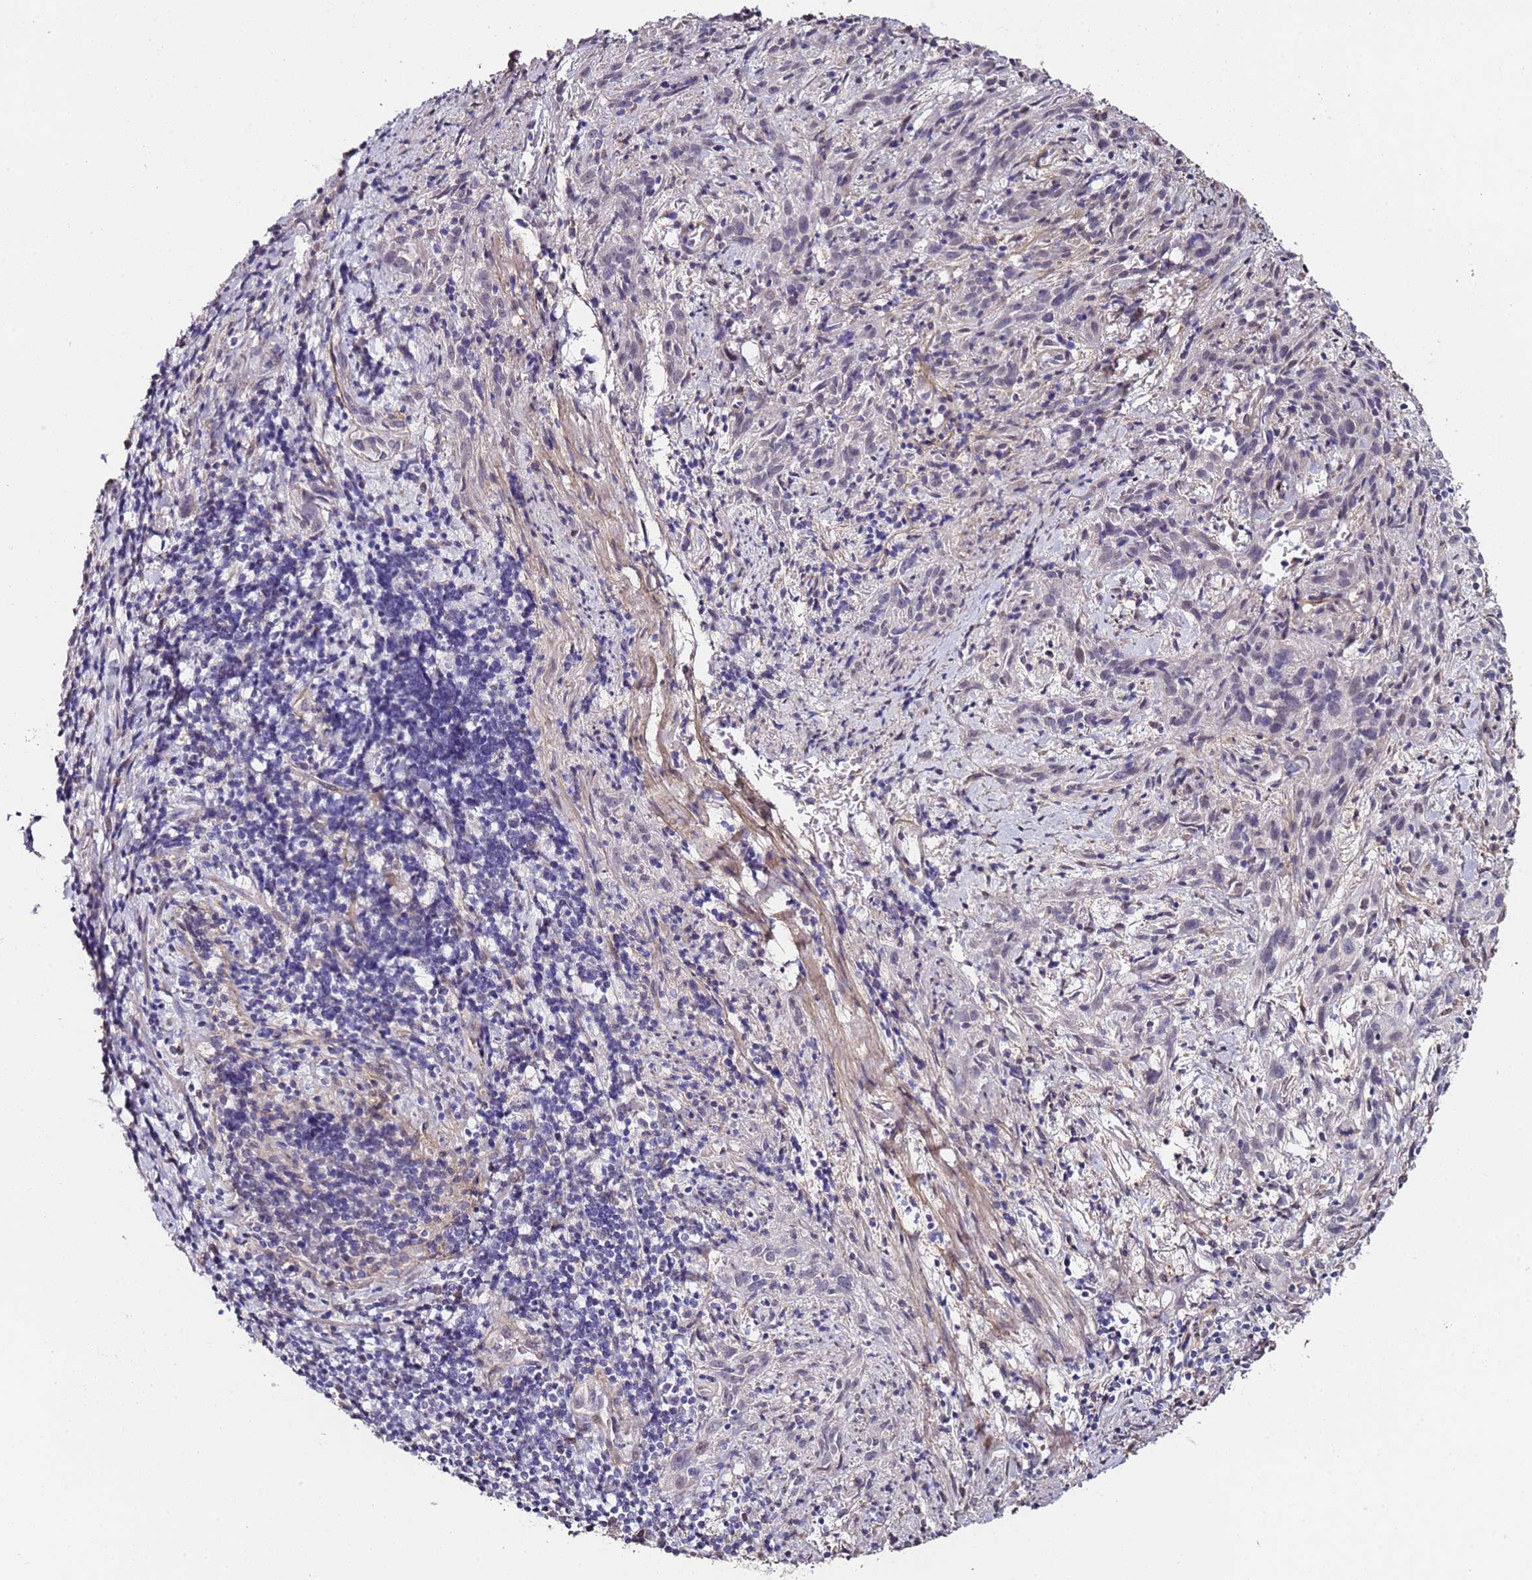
{"staining": {"intensity": "negative", "quantity": "none", "location": "none"}, "tissue": "cervical cancer", "cell_type": "Tumor cells", "image_type": "cancer", "snomed": [{"axis": "morphology", "description": "Squamous cell carcinoma, NOS"}, {"axis": "topography", "description": "Cervix"}], "caption": "A photomicrograph of squamous cell carcinoma (cervical) stained for a protein reveals no brown staining in tumor cells.", "gene": "C3orf80", "patient": {"sex": "female", "age": 57}}